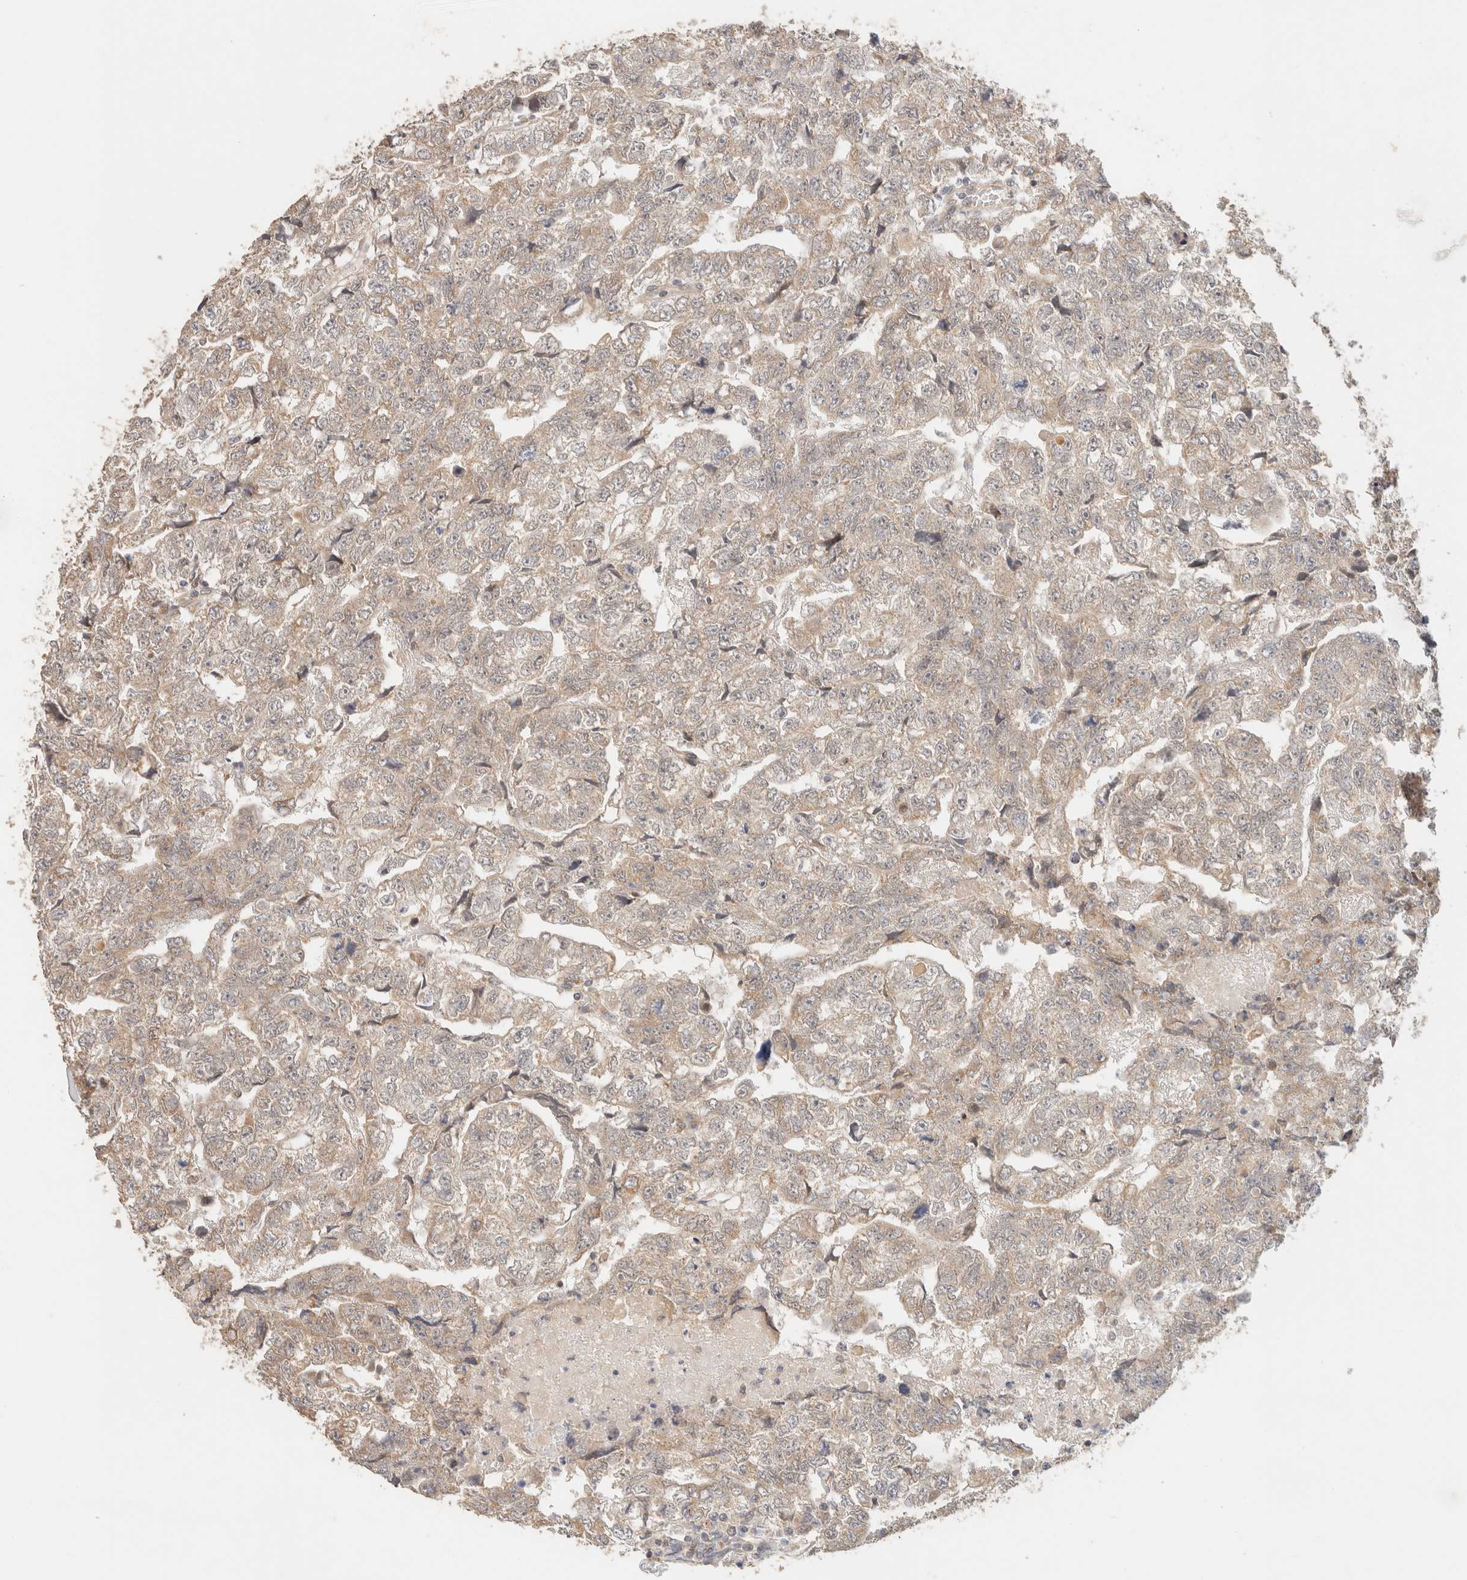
{"staining": {"intensity": "weak", "quantity": "<25%", "location": "cytoplasmic/membranous"}, "tissue": "testis cancer", "cell_type": "Tumor cells", "image_type": "cancer", "snomed": [{"axis": "morphology", "description": "Carcinoma, Embryonal, NOS"}, {"axis": "topography", "description": "Testis"}], "caption": "Immunohistochemistry of embryonal carcinoma (testis) reveals no staining in tumor cells.", "gene": "TACC1", "patient": {"sex": "male", "age": 36}}